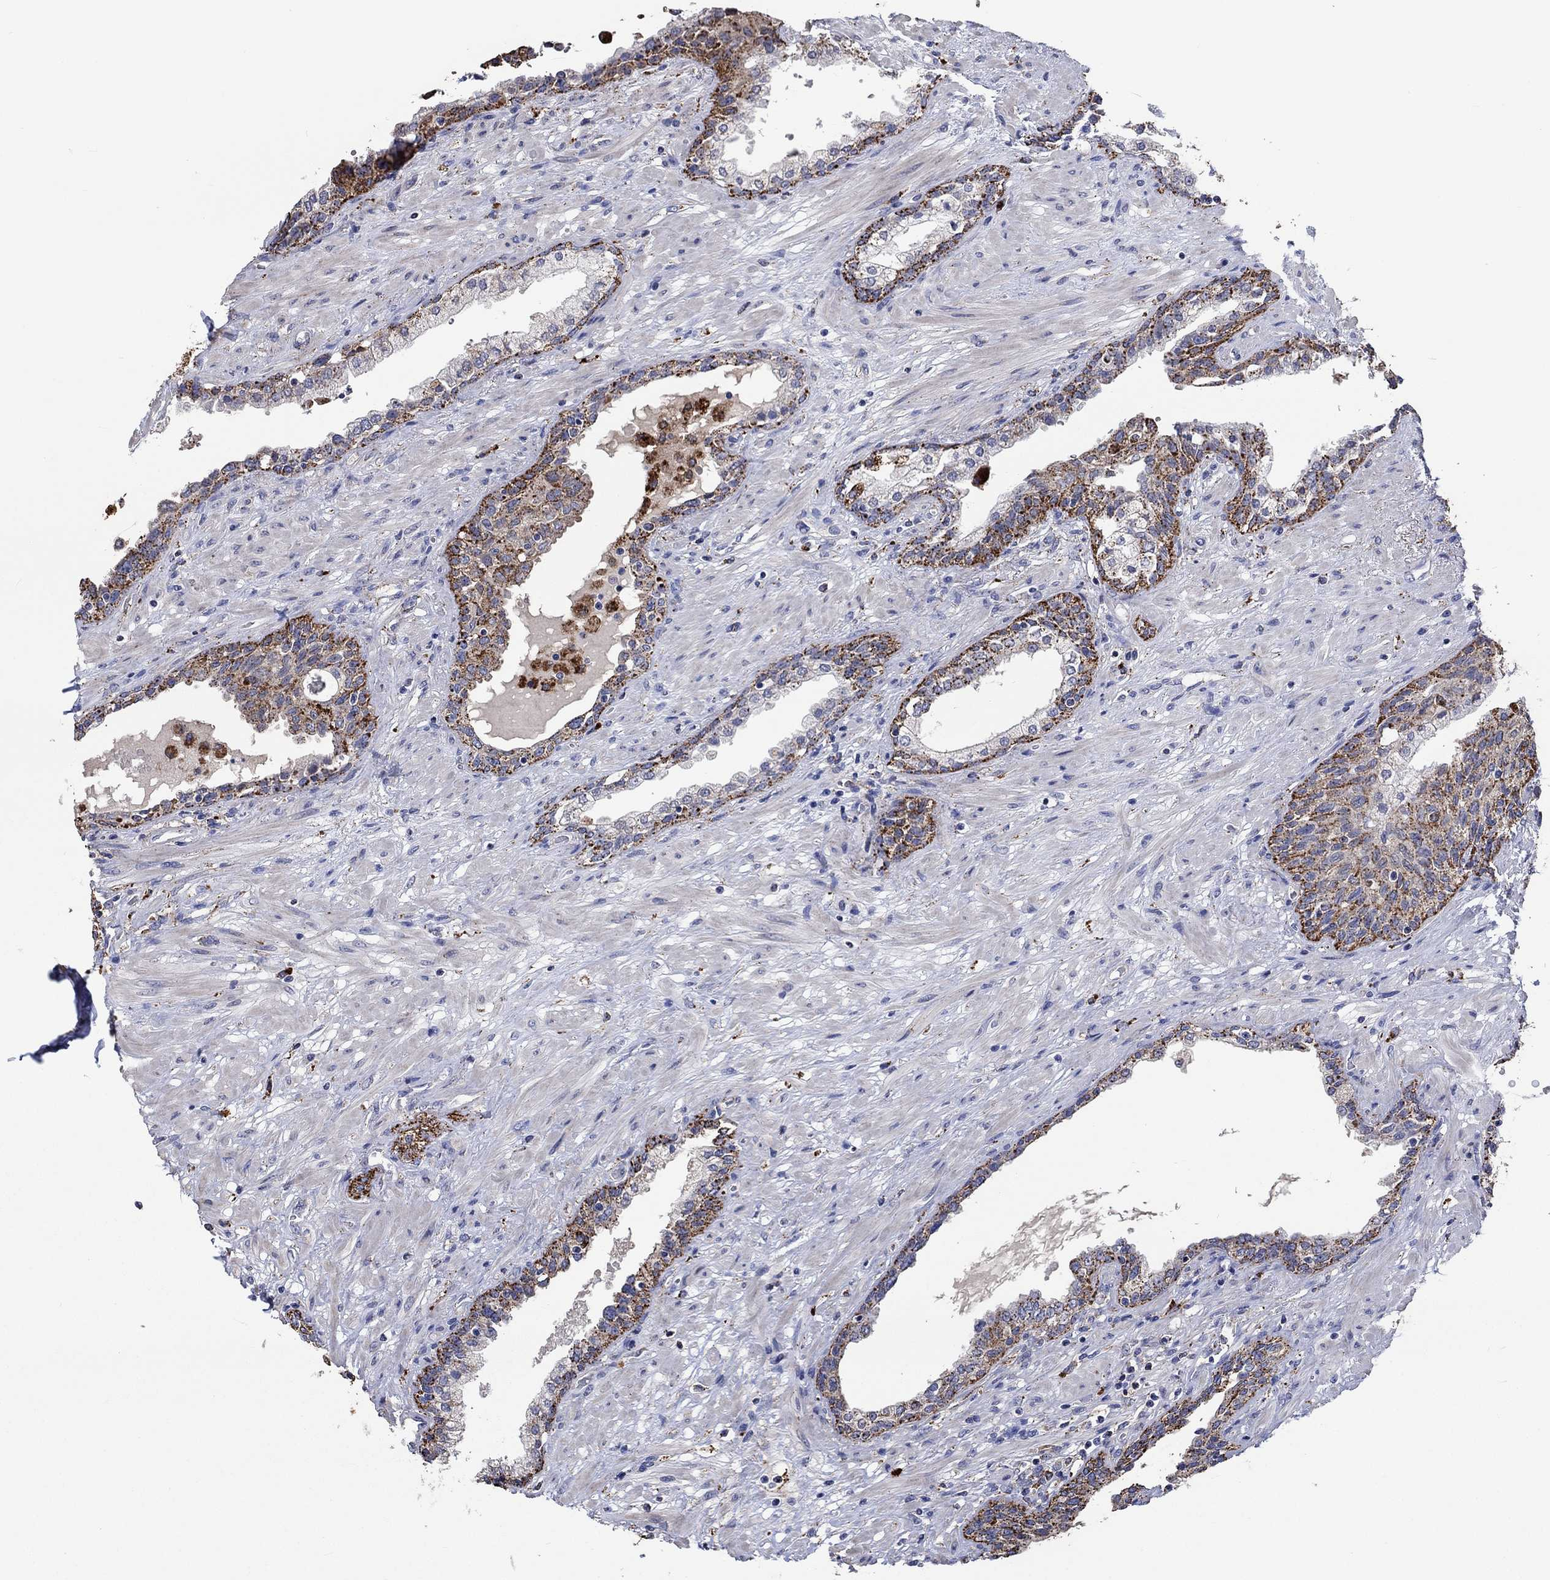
{"staining": {"intensity": "strong", "quantity": "25%-75%", "location": "cytoplasmic/membranous"}, "tissue": "prostate", "cell_type": "Glandular cells", "image_type": "normal", "snomed": [{"axis": "morphology", "description": "Normal tissue, NOS"}, {"axis": "topography", "description": "Prostate"}], "caption": "Immunohistochemistry (IHC) histopathology image of normal prostate: prostate stained using immunohistochemistry reveals high levels of strong protein expression localized specifically in the cytoplasmic/membranous of glandular cells, appearing as a cytoplasmic/membranous brown color.", "gene": "CTSB", "patient": {"sex": "male", "age": 63}}